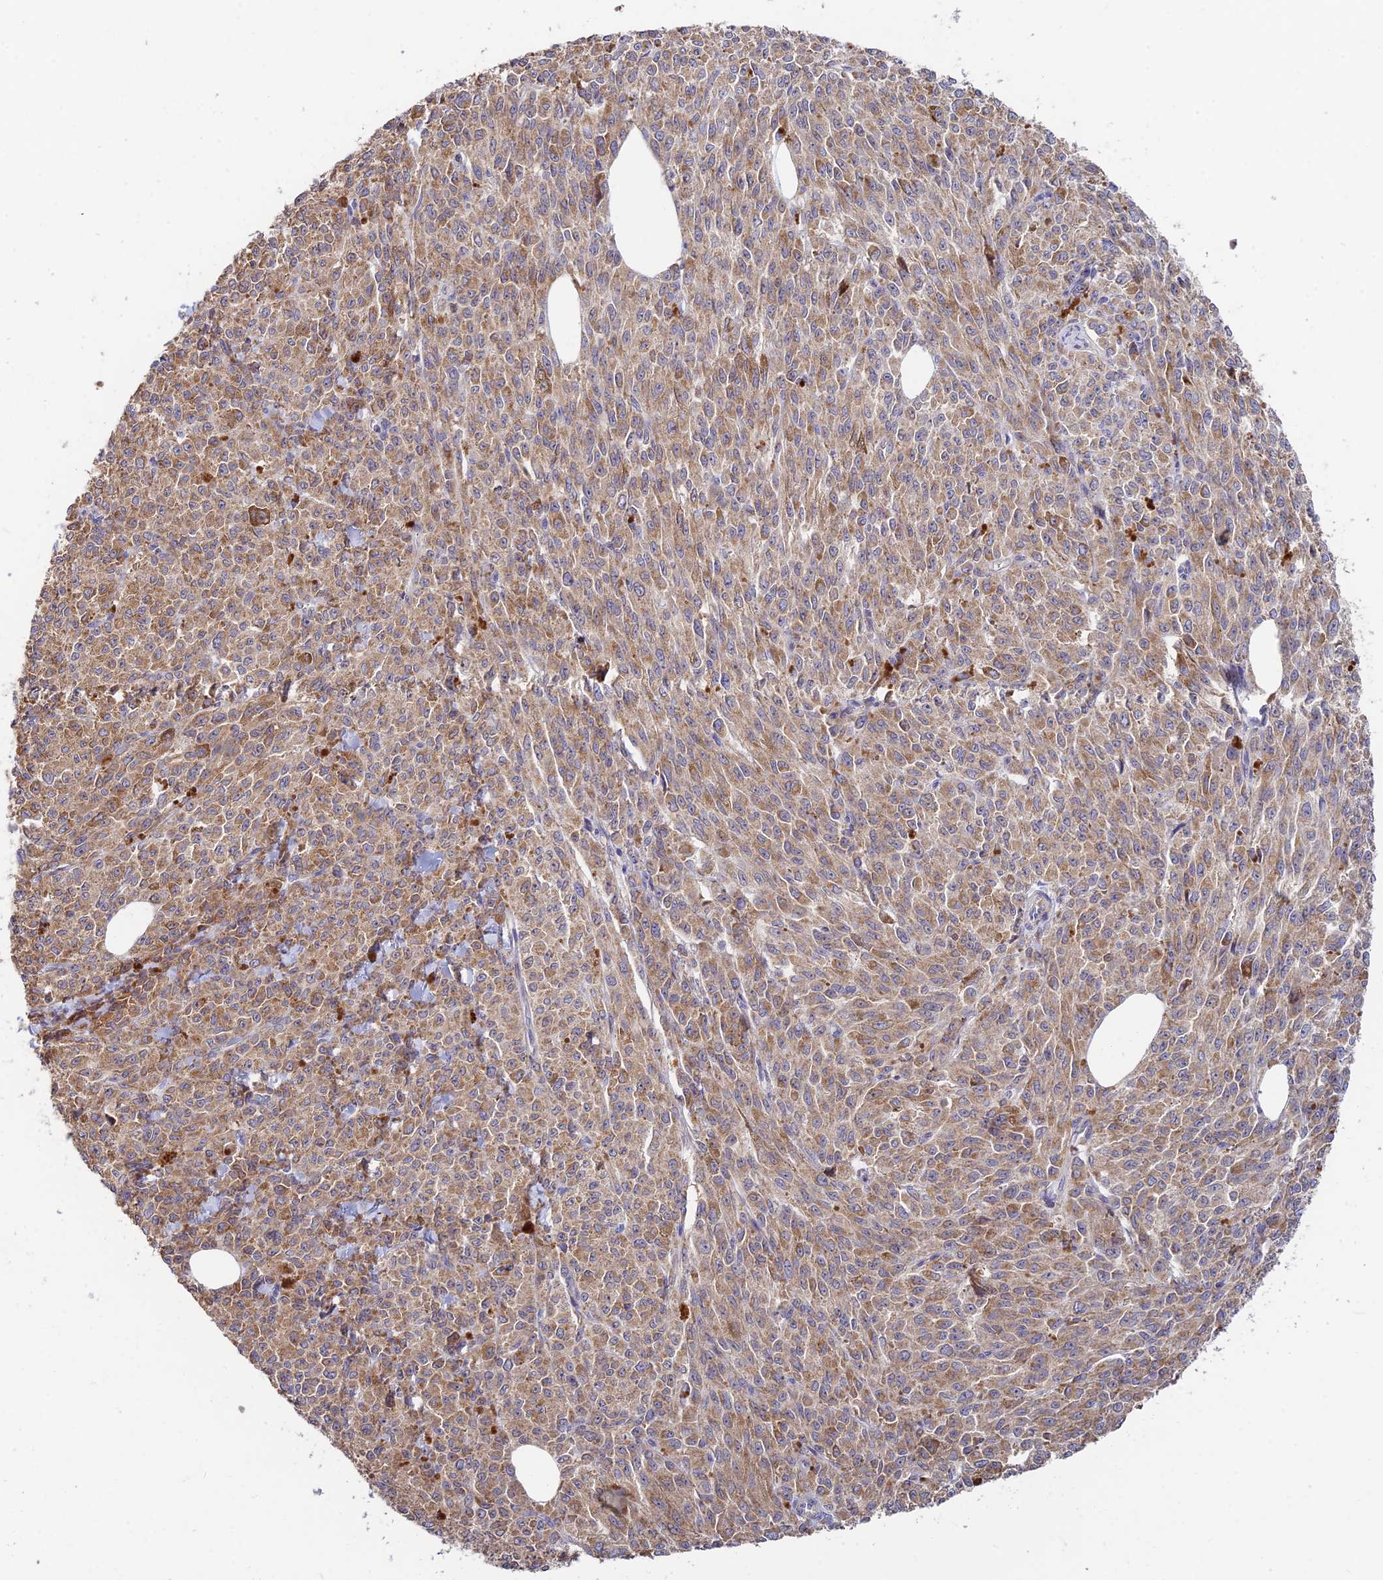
{"staining": {"intensity": "weak", "quantity": ">75%", "location": "cytoplasmic/membranous"}, "tissue": "melanoma", "cell_type": "Tumor cells", "image_type": "cancer", "snomed": [{"axis": "morphology", "description": "Malignant melanoma, NOS"}, {"axis": "topography", "description": "Skin"}], "caption": "Immunohistochemistry (IHC) (DAB (3,3'-diaminobenzidine)) staining of human melanoma shows weak cytoplasmic/membranous protein staining in approximately >75% of tumor cells. (IHC, brightfield microscopy, high magnification).", "gene": "FUOM", "patient": {"sex": "female", "age": 52}}